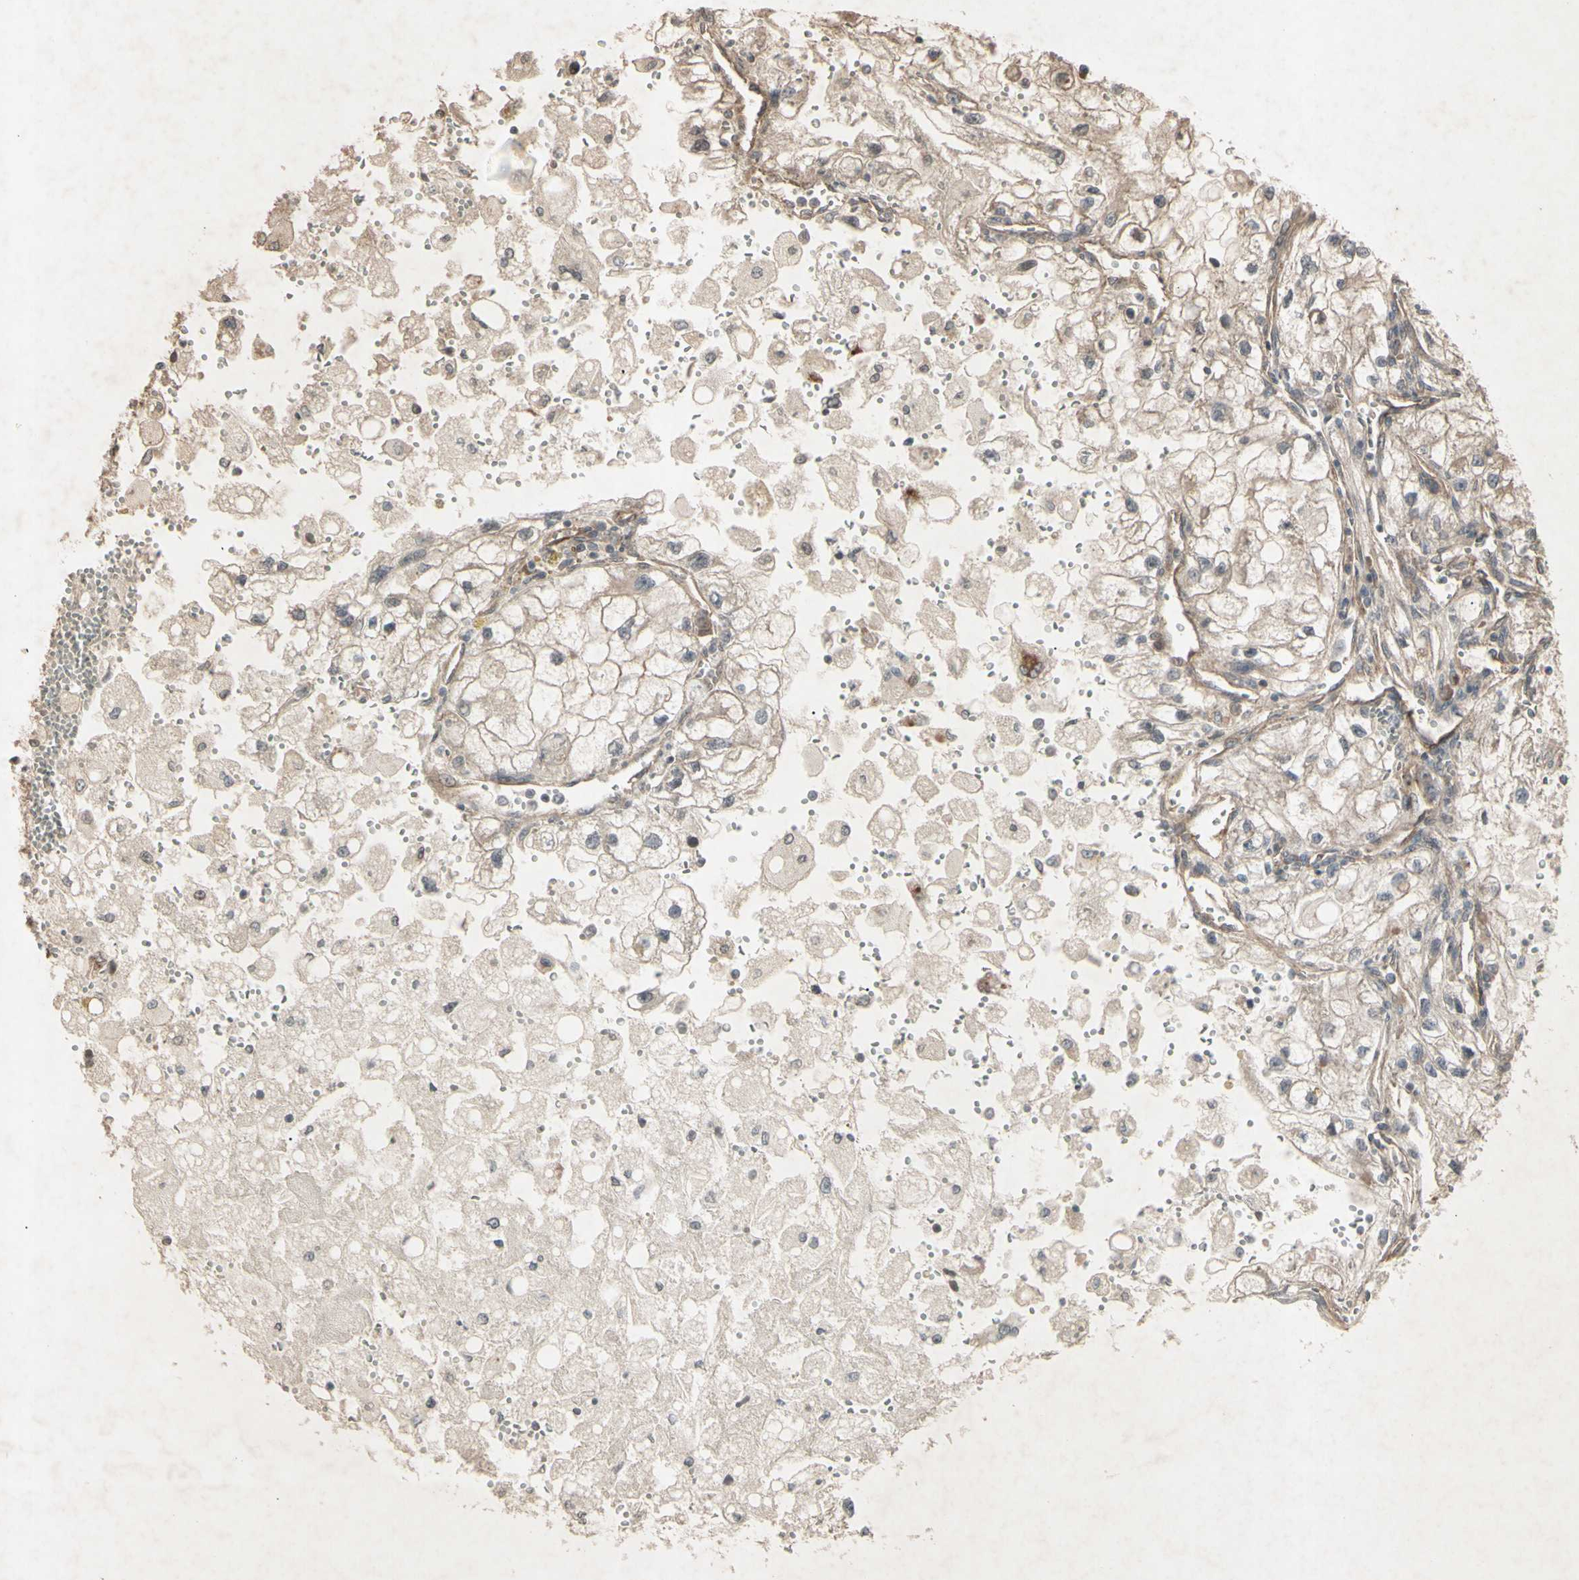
{"staining": {"intensity": "weak", "quantity": ">75%", "location": "cytoplasmic/membranous"}, "tissue": "renal cancer", "cell_type": "Tumor cells", "image_type": "cancer", "snomed": [{"axis": "morphology", "description": "Adenocarcinoma, NOS"}, {"axis": "topography", "description": "Kidney"}], "caption": "This image demonstrates immunohistochemistry (IHC) staining of renal cancer (adenocarcinoma), with low weak cytoplasmic/membranous expression in about >75% of tumor cells.", "gene": "JAG1", "patient": {"sex": "female", "age": 70}}